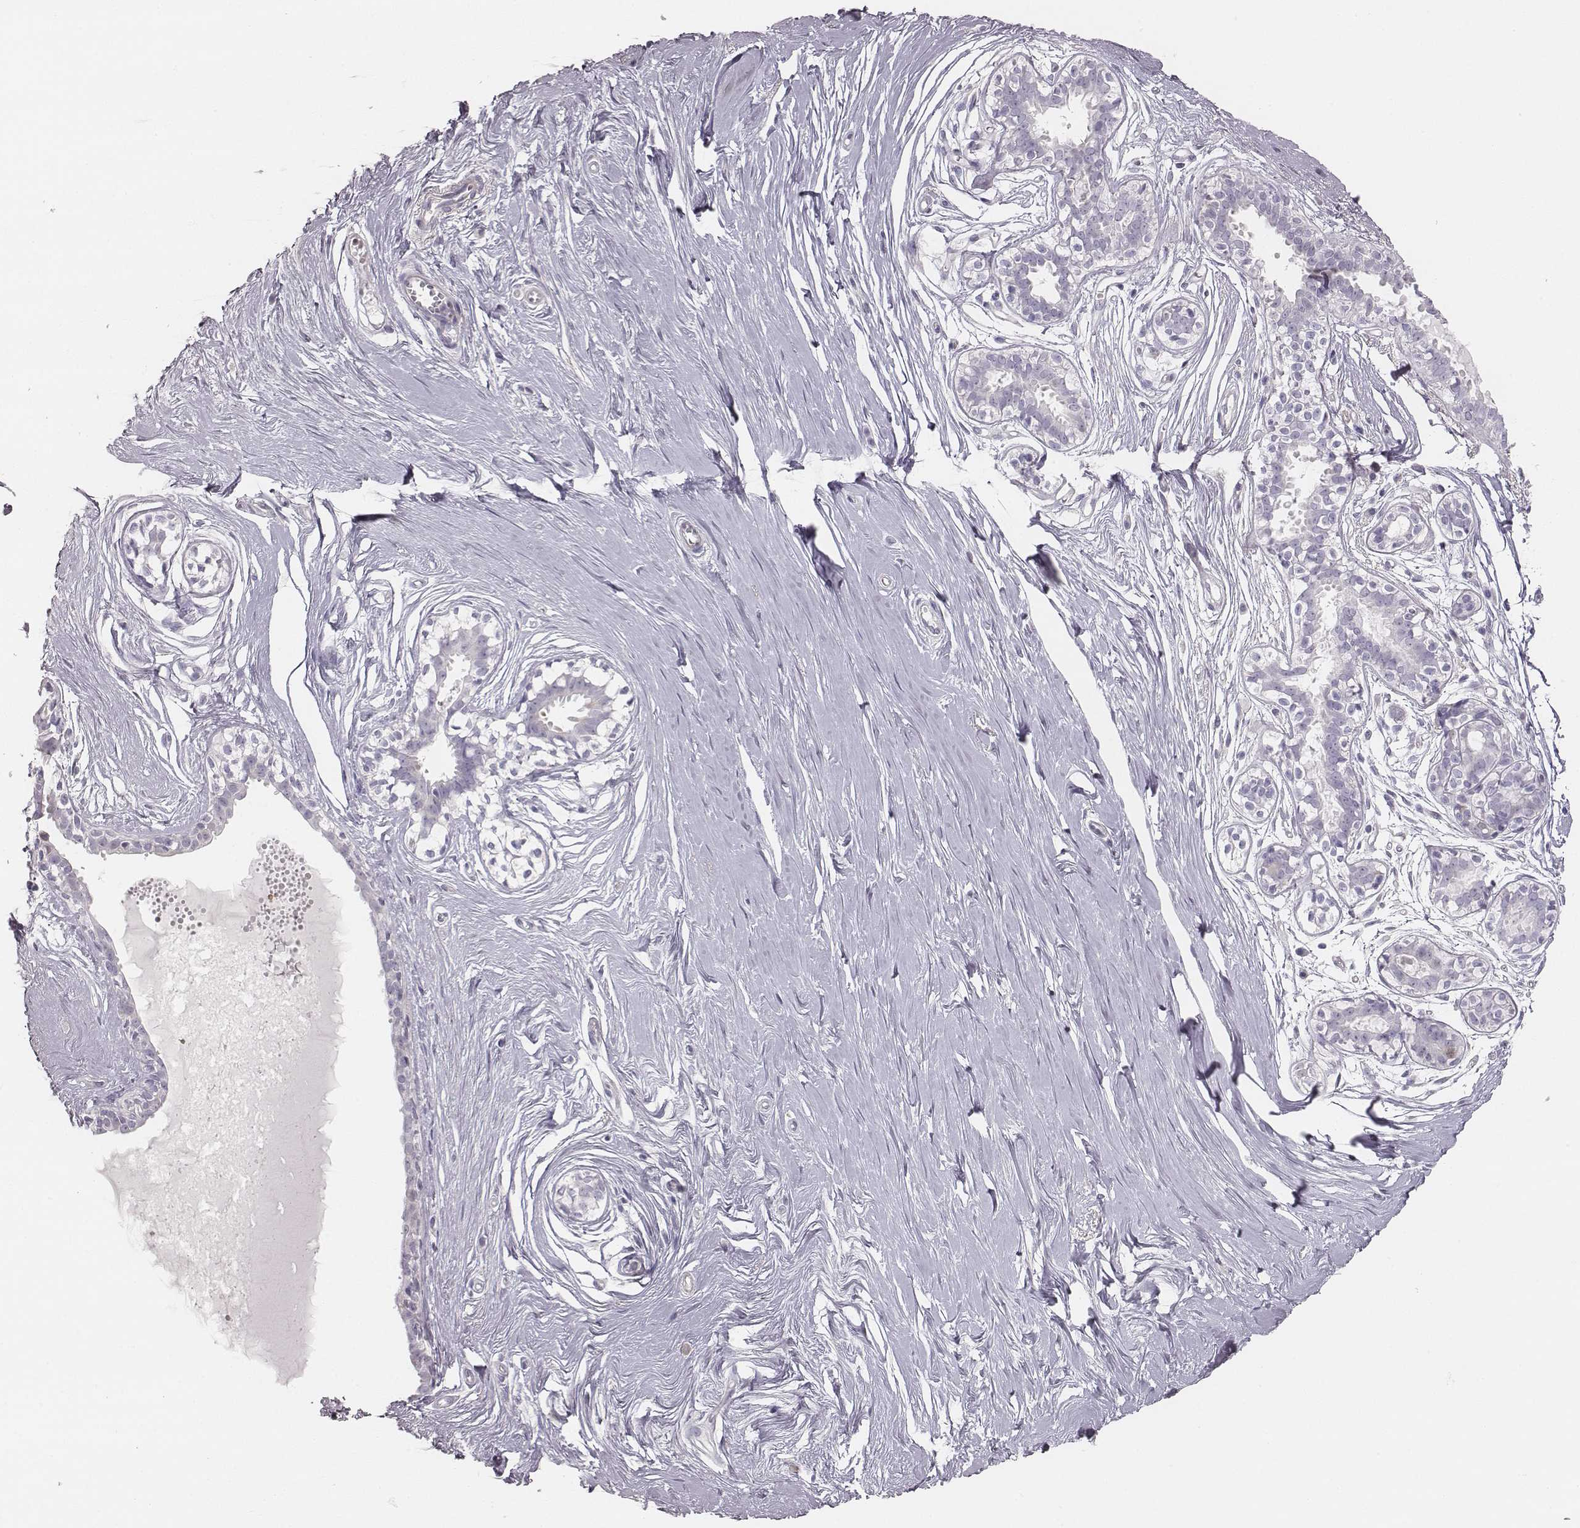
{"staining": {"intensity": "negative", "quantity": "none", "location": "none"}, "tissue": "breast", "cell_type": "Adipocytes", "image_type": "normal", "snomed": [{"axis": "morphology", "description": "Normal tissue, NOS"}, {"axis": "topography", "description": "Breast"}], "caption": "Immunohistochemistry of benign human breast exhibits no expression in adipocytes.", "gene": "PBK", "patient": {"sex": "female", "age": 49}}